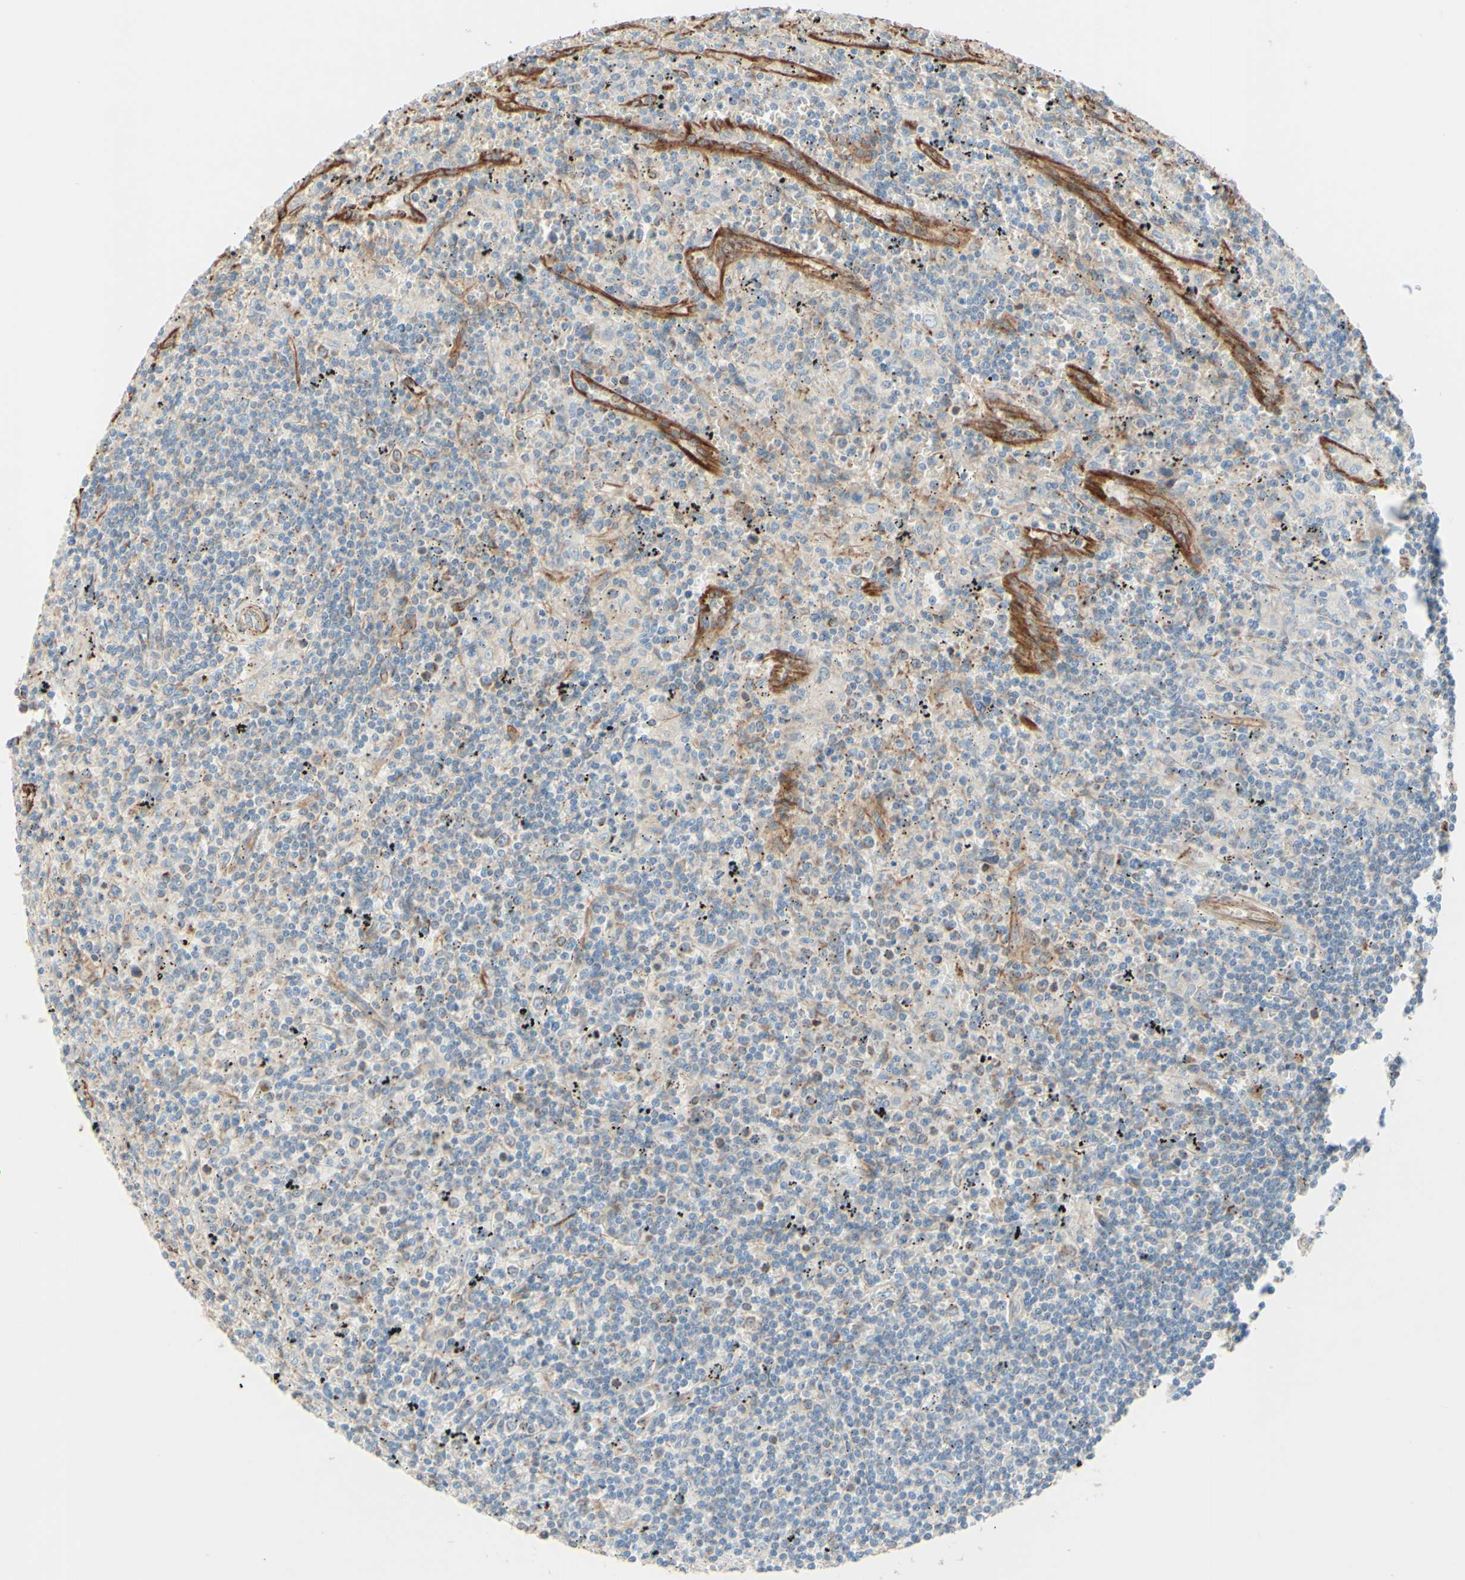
{"staining": {"intensity": "weak", "quantity": "<25%", "location": "cytoplasmic/membranous"}, "tissue": "lymphoma", "cell_type": "Tumor cells", "image_type": "cancer", "snomed": [{"axis": "morphology", "description": "Malignant lymphoma, non-Hodgkin's type, Low grade"}, {"axis": "topography", "description": "Spleen"}], "caption": "This is an IHC image of human lymphoma. There is no staining in tumor cells.", "gene": "ENDOD1", "patient": {"sex": "male", "age": 76}}